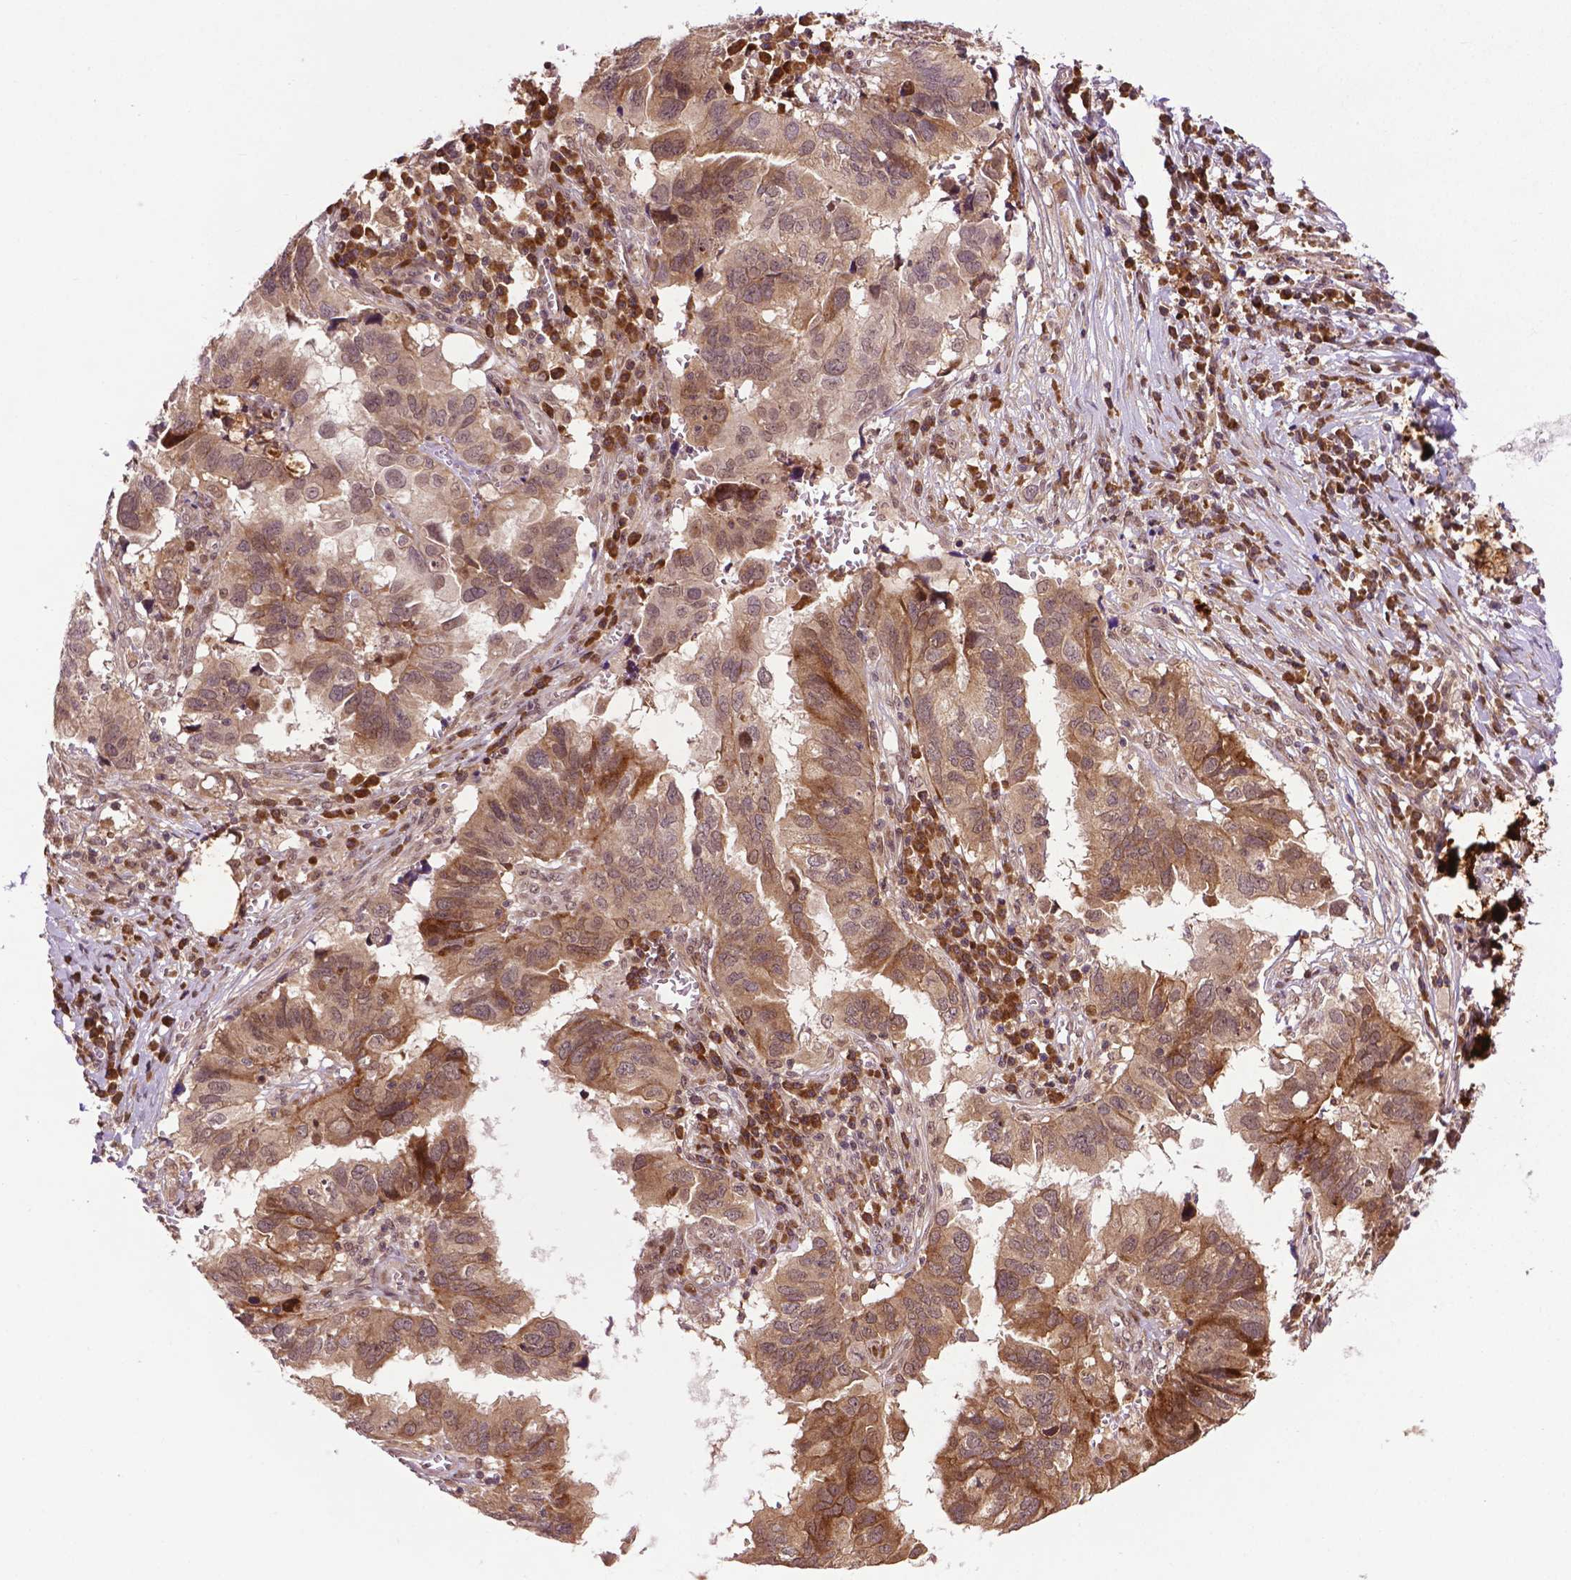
{"staining": {"intensity": "moderate", "quantity": ">75%", "location": "cytoplasmic/membranous,nuclear"}, "tissue": "ovarian cancer", "cell_type": "Tumor cells", "image_type": "cancer", "snomed": [{"axis": "morphology", "description": "Cystadenocarcinoma, serous, NOS"}, {"axis": "topography", "description": "Ovary"}], "caption": "Ovarian cancer (serous cystadenocarcinoma) stained with a brown dye displays moderate cytoplasmic/membranous and nuclear positive positivity in about >75% of tumor cells.", "gene": "TMX2", "patient": {"sex": "female", "age": 79}}